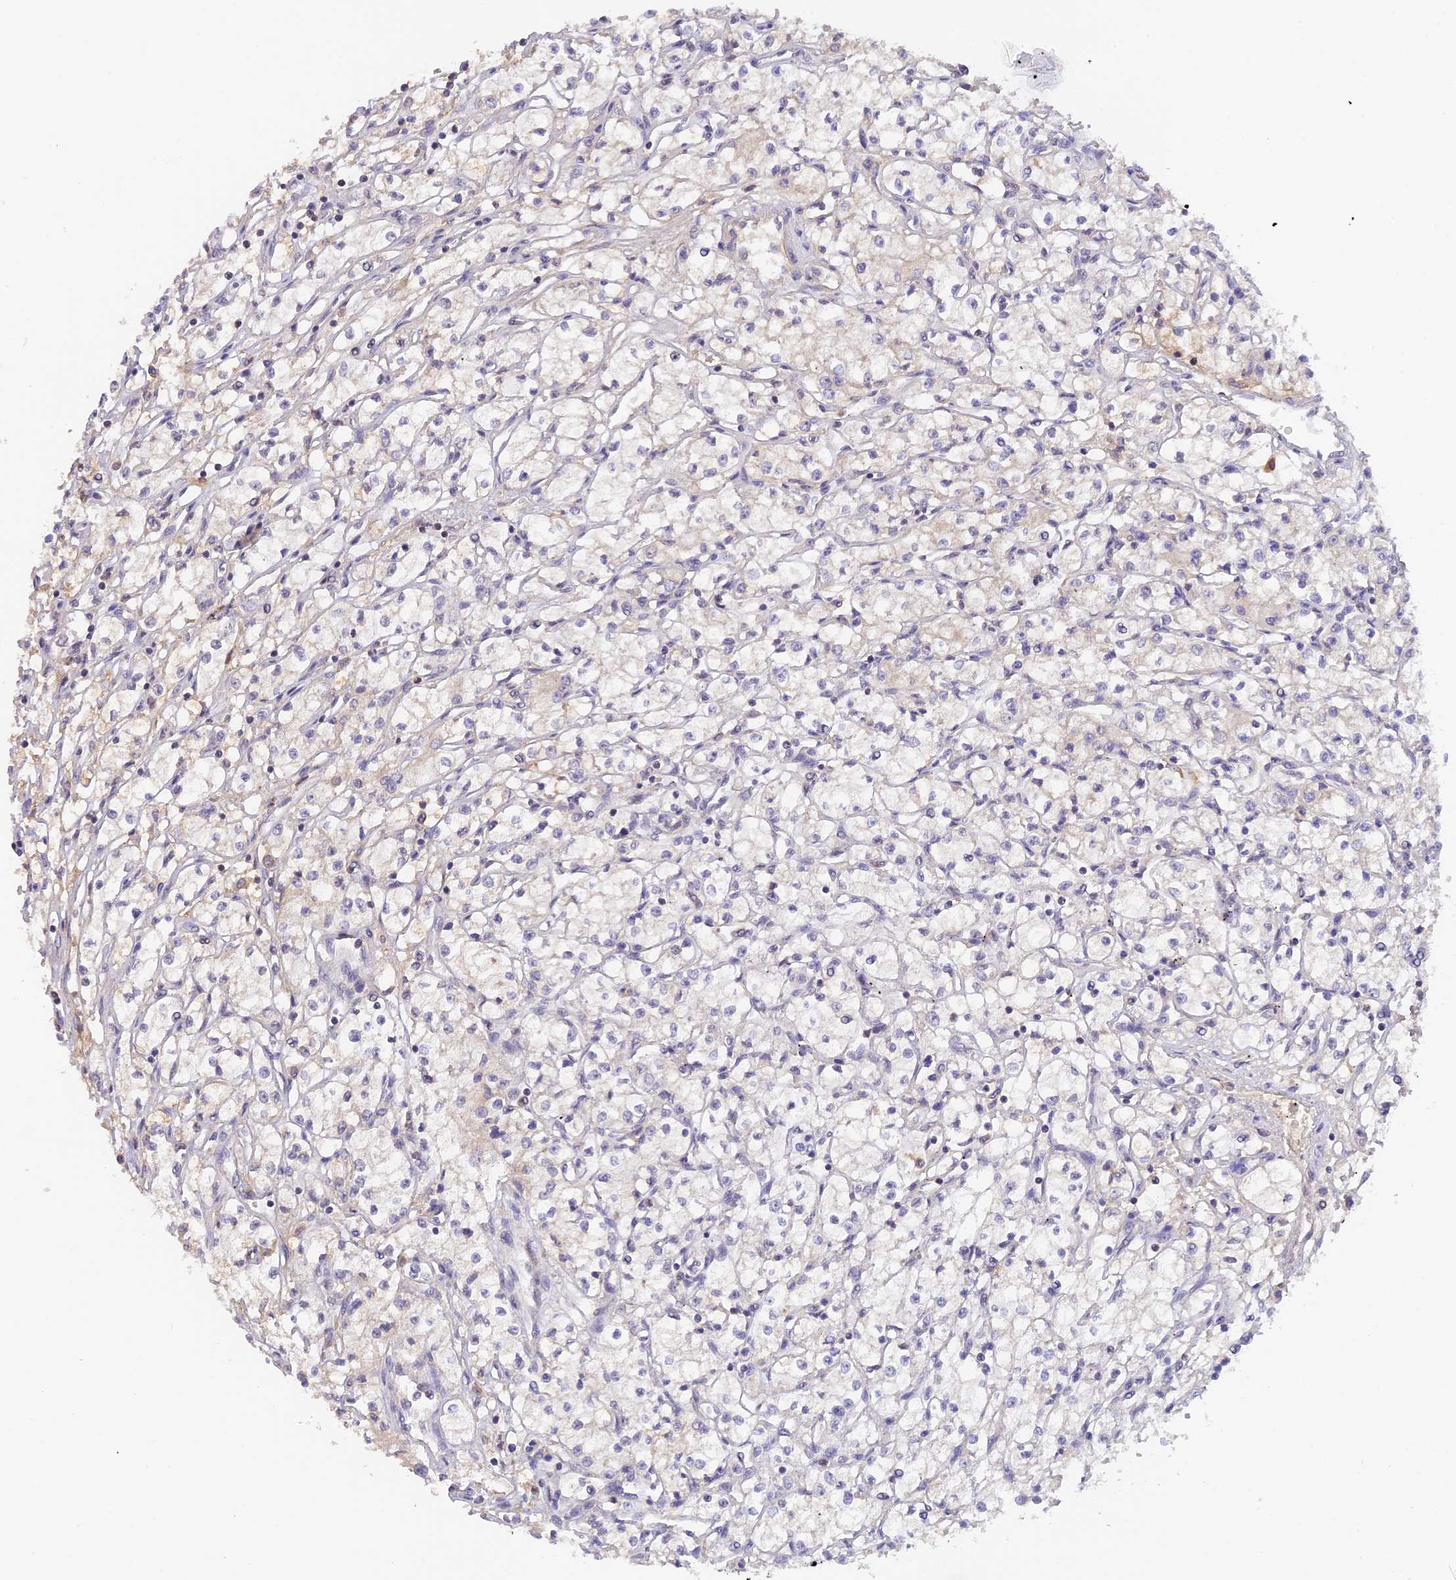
{"staining": {"intensity": "negative", "quantity": "none", "location": "none"}, "tissue": "renal cancer", "cell_type": "Tumor cells", "image_type": "cancer", "snomed": [{"axis": "morphology", "description": "Adenocarcinoma, NOS"}, {"axis": "topography", "description": "Kidney"}], "caption": "The histopathology image exhibits no significant positivity in tumor cells of renal cancer. Brightfield microscopy of IHC stained with DAB (3,3'-diaminobenzidine) (brown) and hematoxylin (blue), captured at high magnification.", "gene": "ZNF436", "patient": {"sex": "male", "age": 59}}